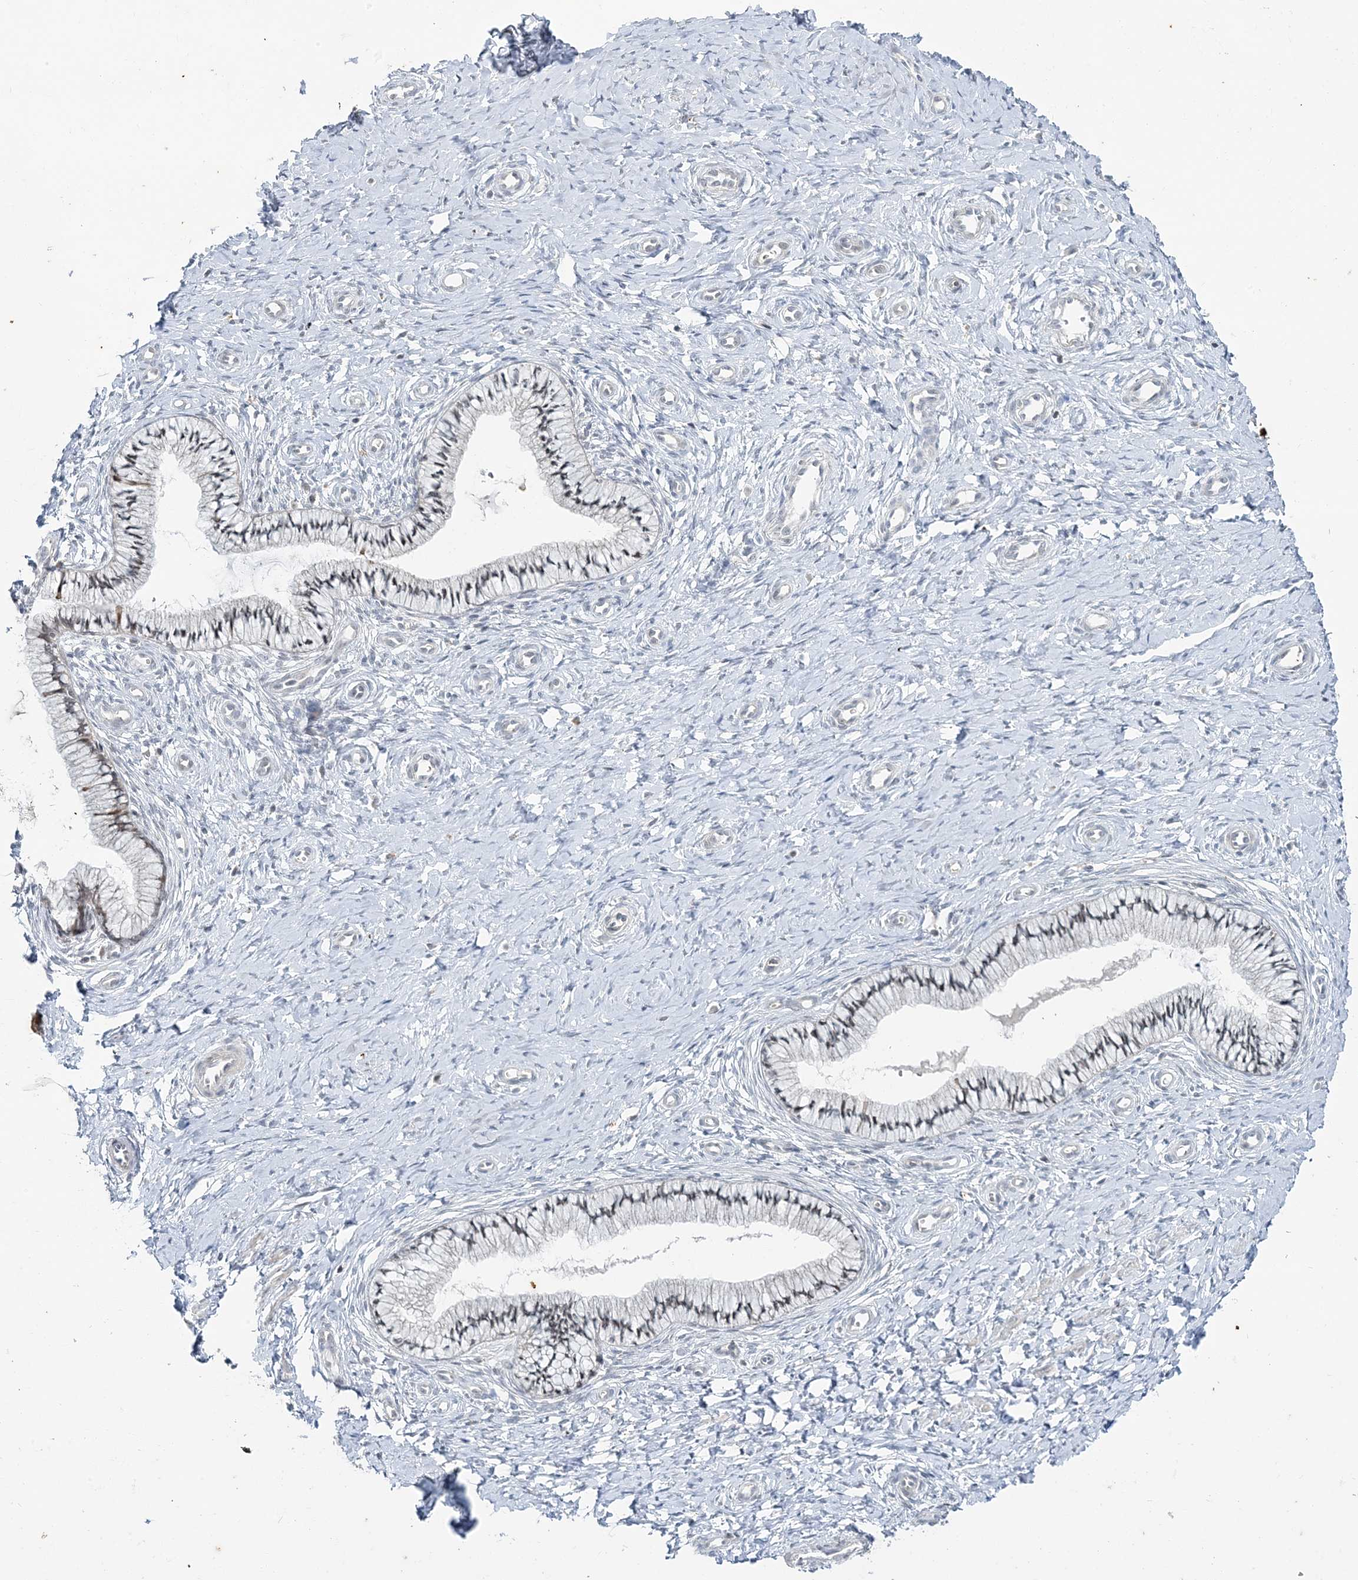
{"staining": {"intensity": "negative", "quantity": "none", "location": "none"}, "tissue": "cervix", "cell_type": "Glandular cells", "image_type": "normal", "snomed": [{"axis": "morphology", "description": "Normal tissue, NOS"}, {"axis": "topography", "description": "Cervix"}], "caption": "IHC of unremarkable cervix demonstrates no positivity in glandular cells.", "gene": "LEXM", "patient": {"sex": "female", "age": 36}}